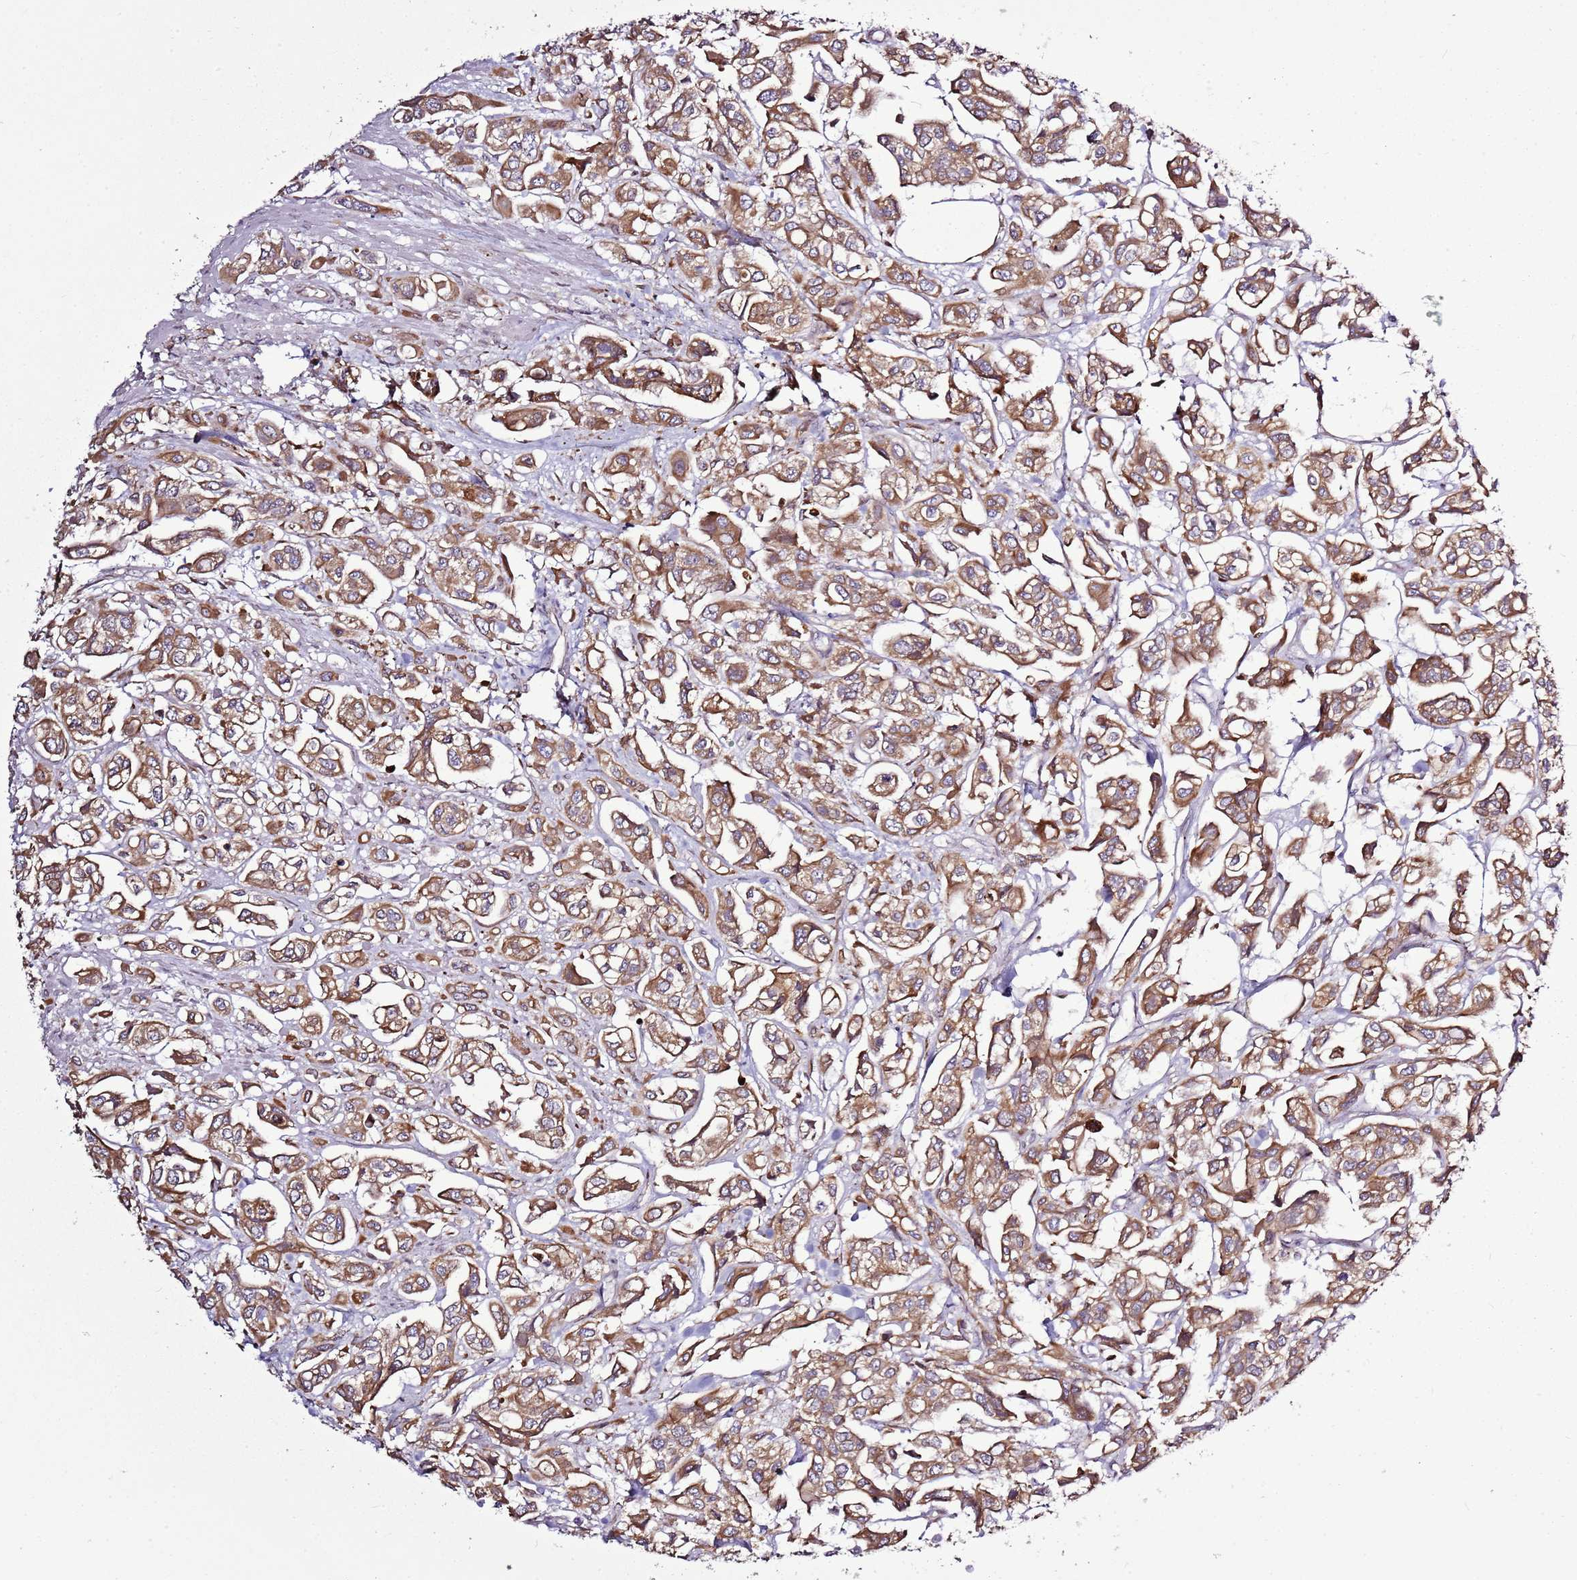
{"staining": {"intensity": "moderate", "quantity": ">75%", "location": "cytoplasmic/membranous"}, "tissue": "urothelial cancer", "cell_type": "Tumor cells", "image_type": "cancer", "snomed": [{"axis": "morphology", "description": "Urothelial carcinoma, High grade"}, {"axis": "topography", "description": "Urinary bladder"}], "caption": "Immunohistochemistry of urothelial cancer reveals medium levels of moderate cytoplasmic/membranous expression in about >75% of tumor cells.", "gene": "TMED10", "patient": {"sex": "male", "age": 67}}